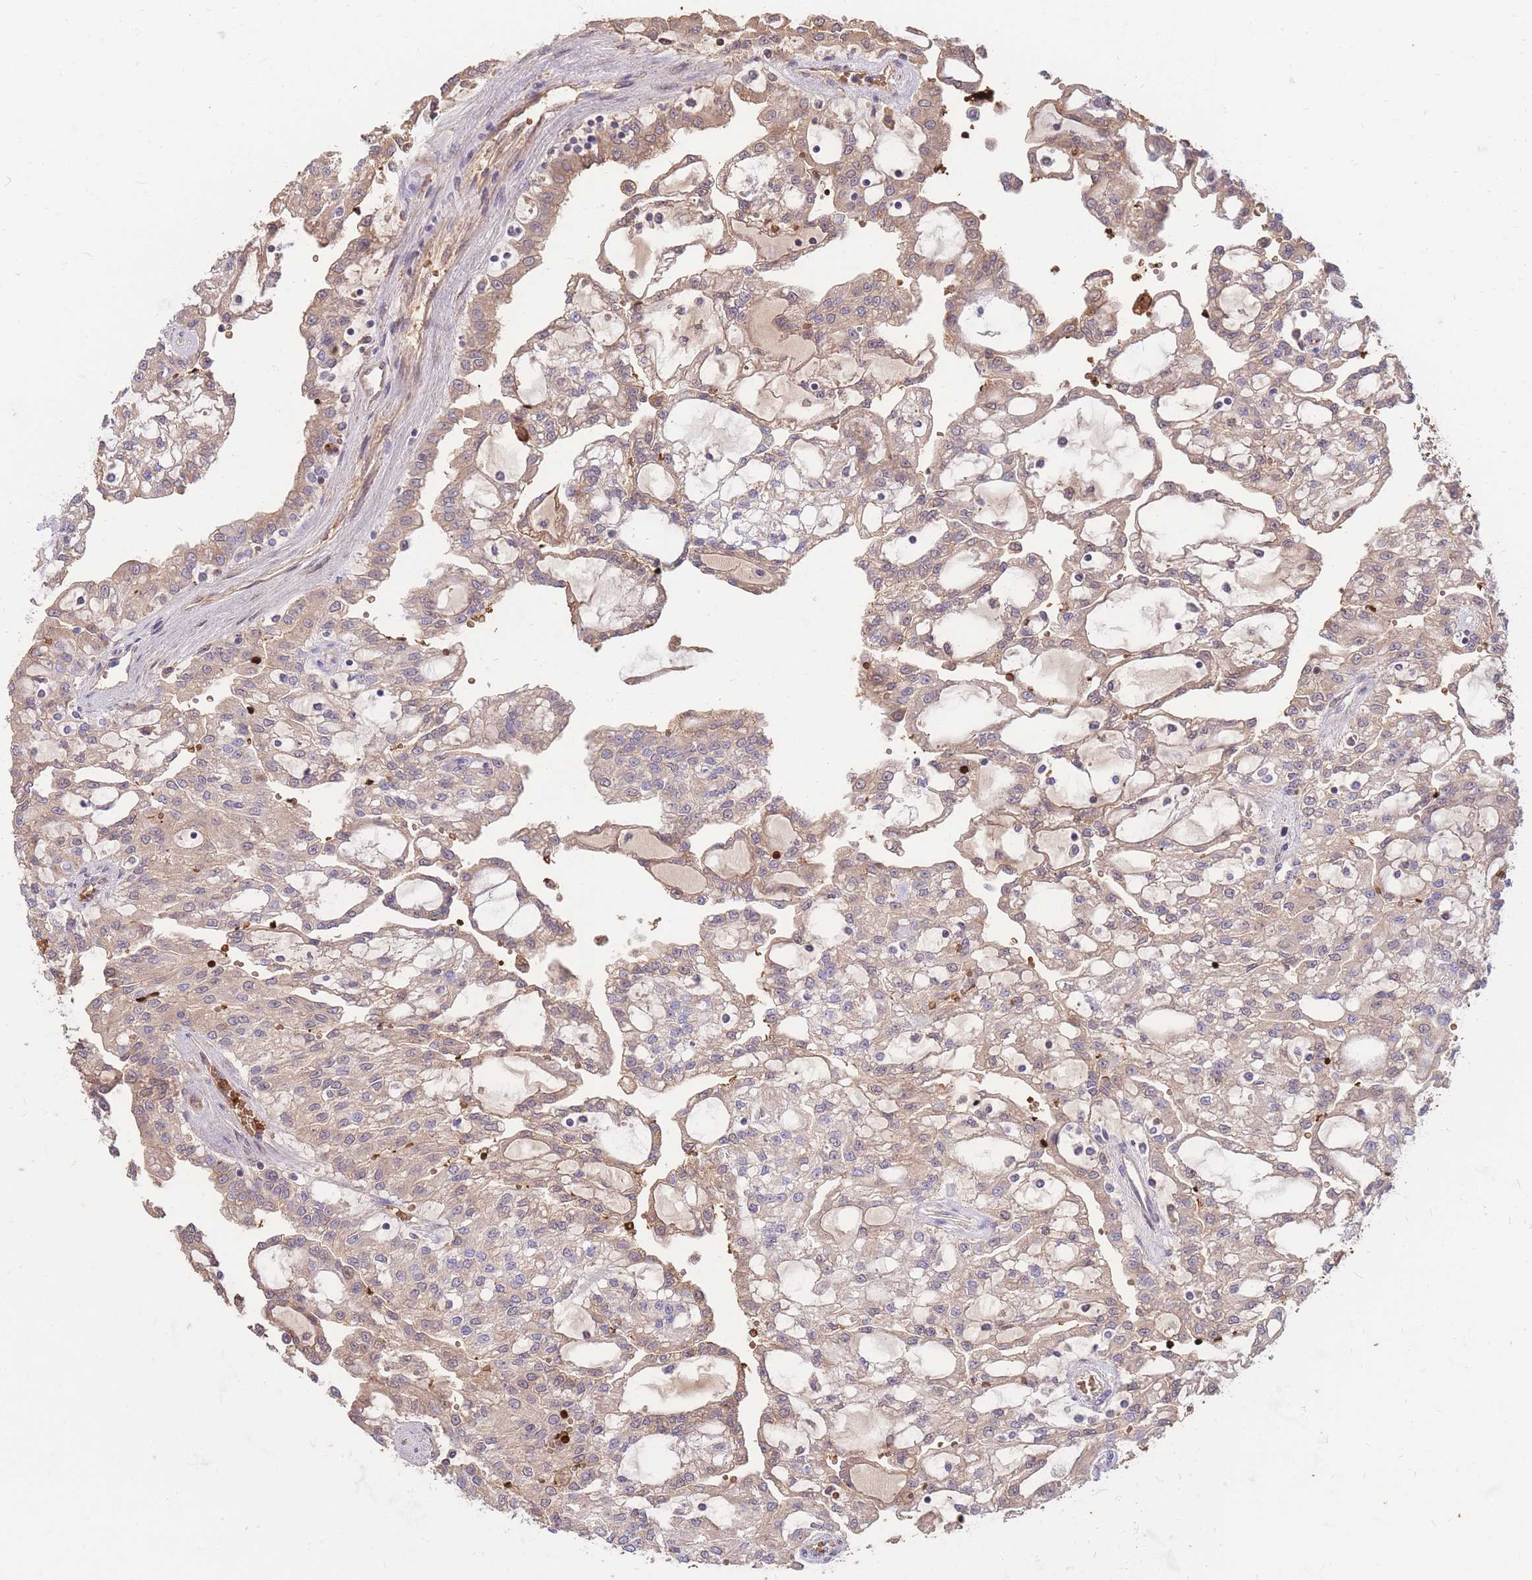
{"staining": {"intensity": "weak", "quantity": "25%-75%", "location": "cytoplasmic/membranous"}, "tissue": "renal cancer", "cell_type": "Tumor cells", "image_type": "cancer", "snomed": [{"axis": "morphology", "description": "Adenocarcinoma, NOS"}, {"axis": "topography", "description": "Kidney"}], "caption": "A high-resolution photomicrograph shows immunohistochemistry (IHC) staining of adenocarcinoma (renal), which demonstrates weak cytoplasmic/membranous expression in about 25%-75% of tumor cells.", "gene": "ATP10D", "patient": {"sex": "male", "age": 63}}